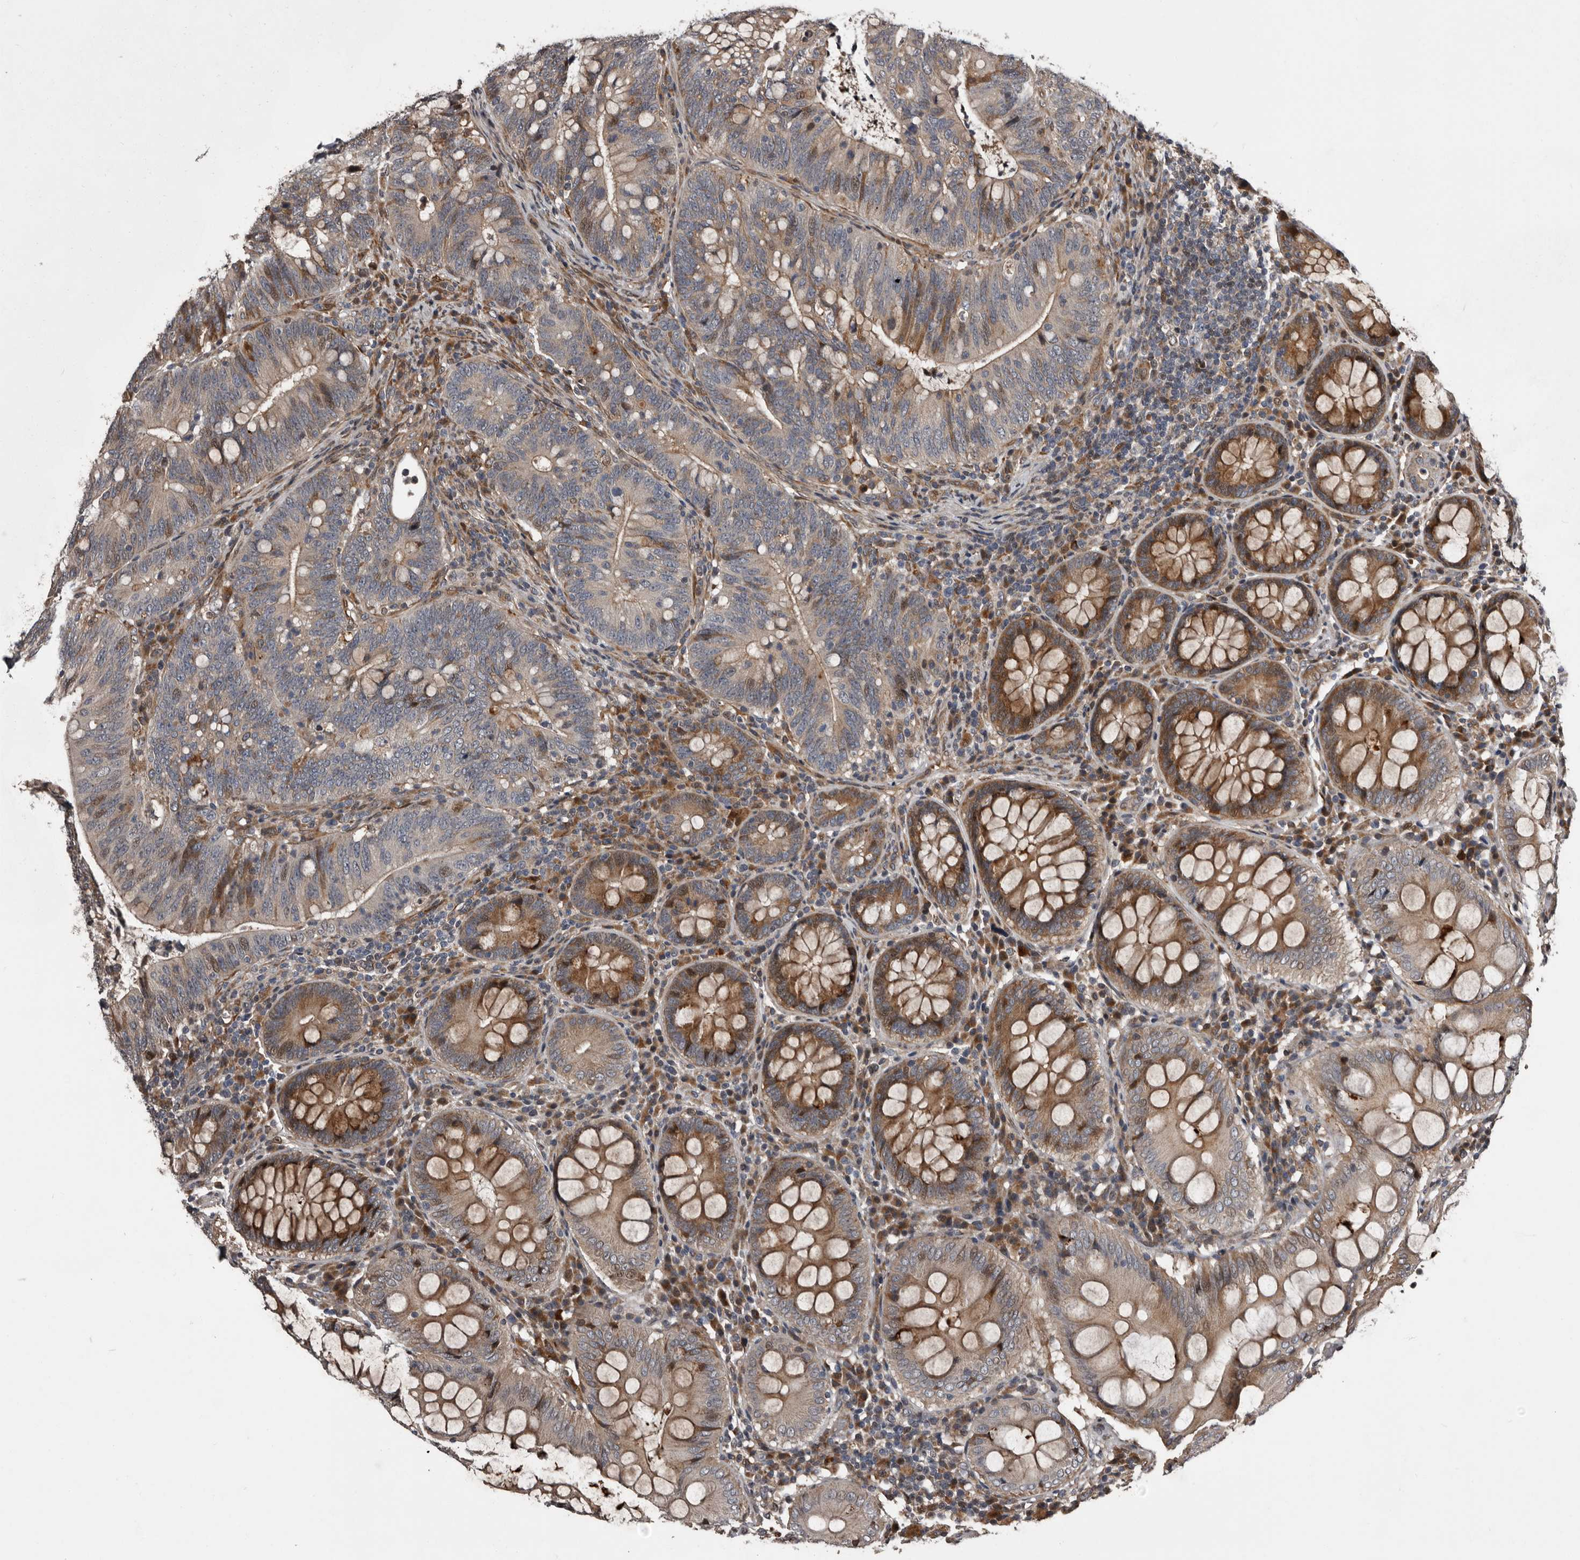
{"staining": {"intensity": "moderate", "quantity": "25%-75%", "location": "cytoplasmic/membranous"}, "tissue": "colorectal cancer", "cell_type": "Tumor cells", "image_type": "cancer", "snomed": [{"axis": "morphology", "description": "Adenocarcinoma, NOS"}, {"axis": "topography", "description": "Colon"}], "caption": "An image of human adenocarcinoma (colorectal) stained for a protein reveals moderate cytoplasmic/membranous brown staining in tumor cells. (DAB IHC, brown staining for protein, blue staining for nuclei).", "gene": "SERTAD4", "patient": {"sex": "female", "age": 66}}